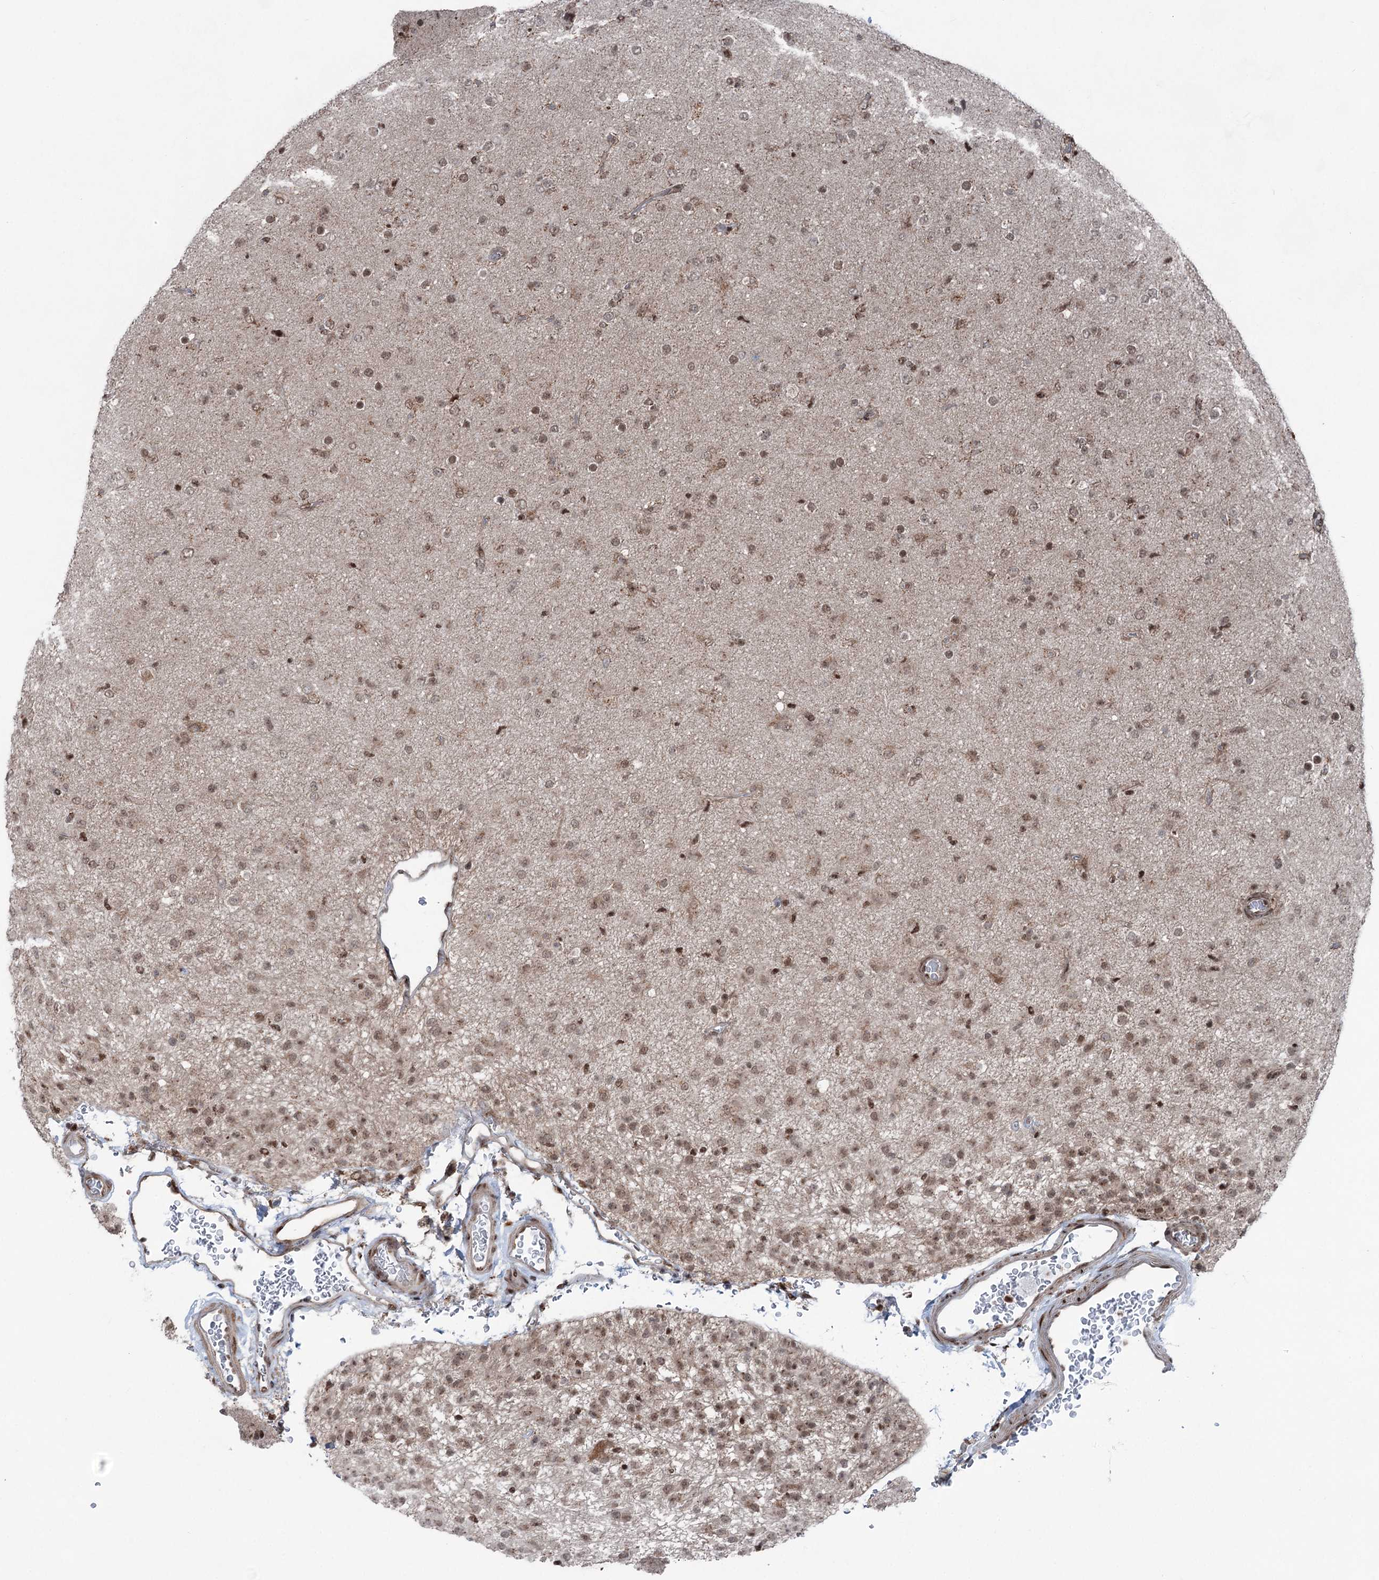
{"staining": {"intensity": "moderate", "quantity": ">75%", "location": "nuclear"}, "tissue": "glioma", "cell_type": "Tumor cells", "image_type": "cancer", "snomed": [{"axis": "morphology", "description": "Glioma, malignant, Low grade"}, {"axis": "topography", "description": "Brain"}], "caption": "Tumor cells reveal medium levels of moderate nuclear expression in about >75% of cells in human glioma.", "gene": "ZCCHC8", "patient": {"sex": "male", "age": 65}}